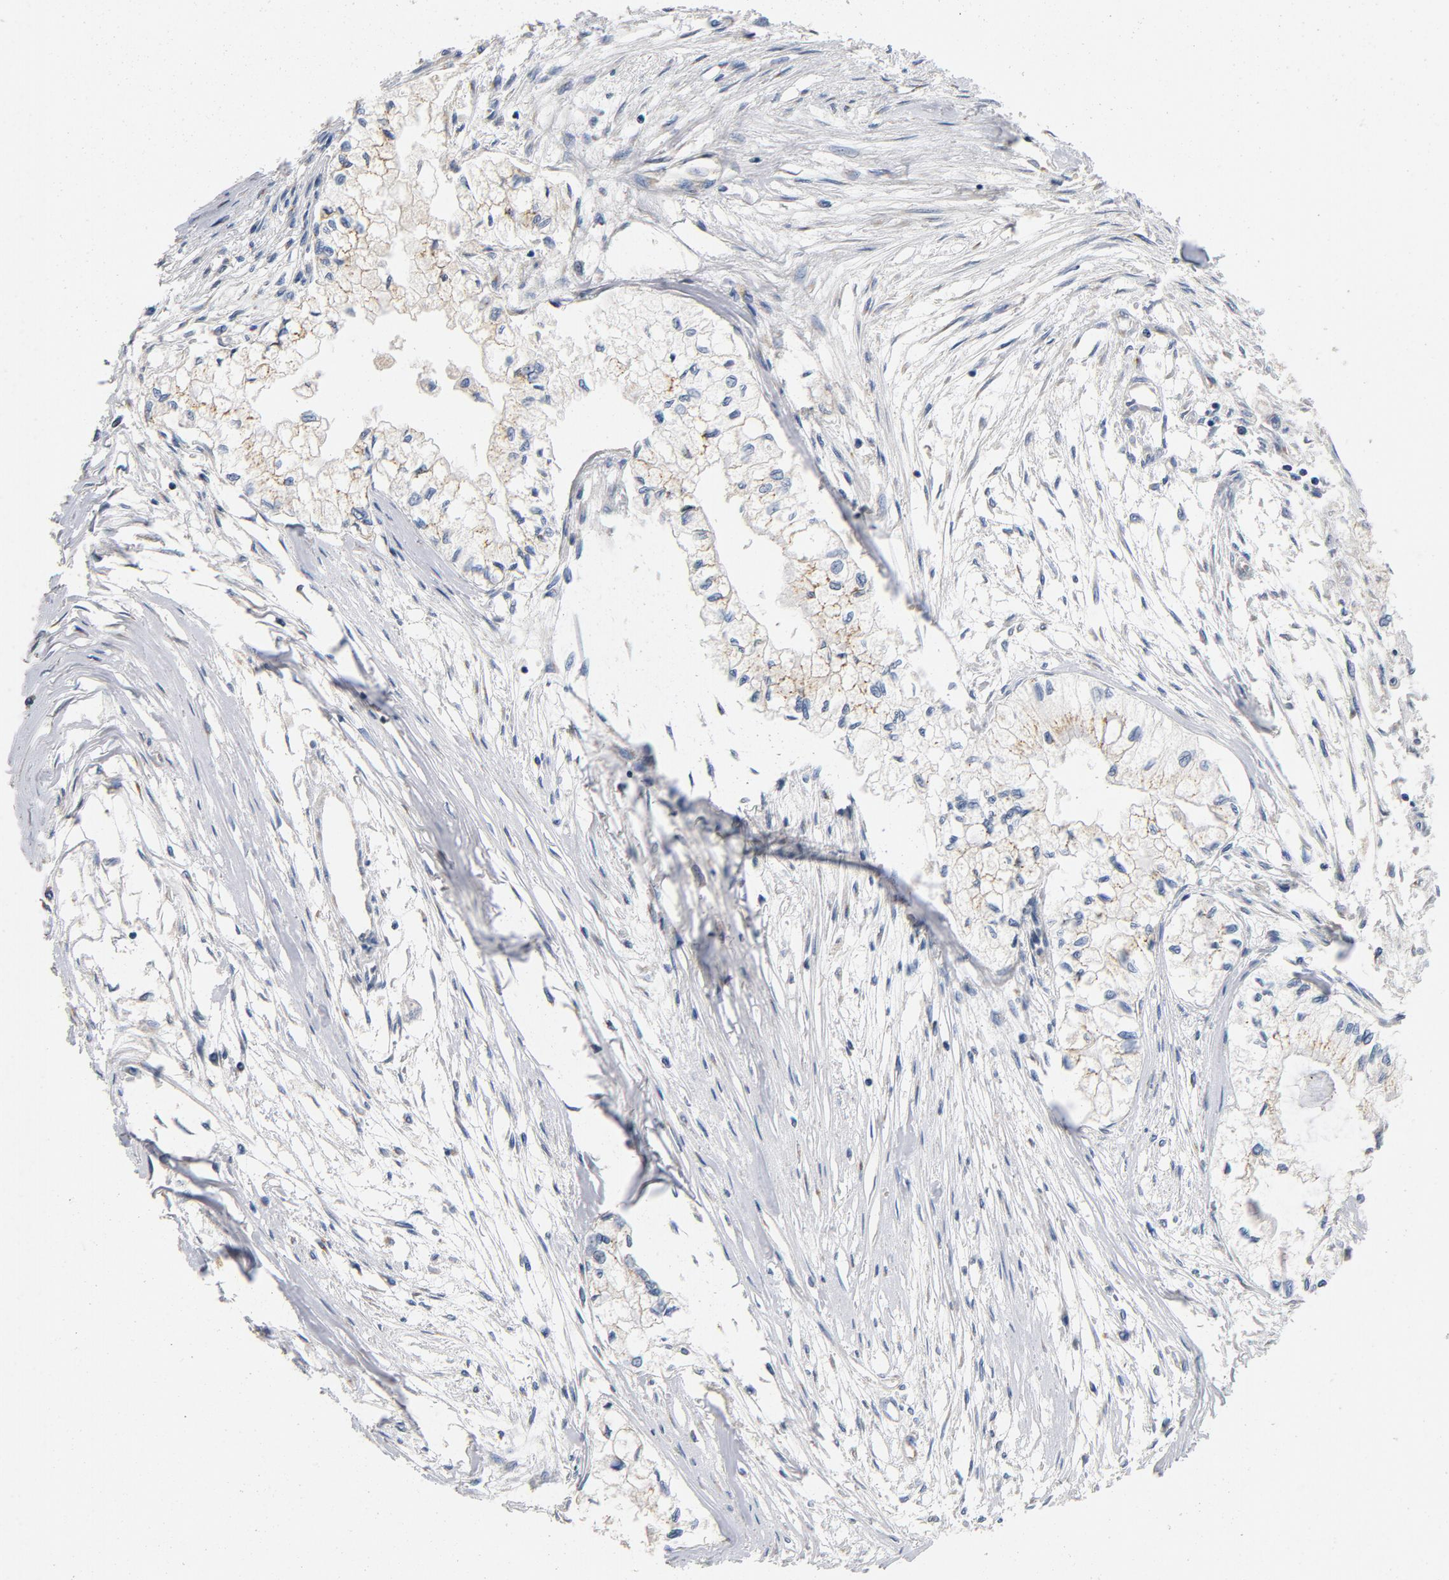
{"staining": {"intensity": "weak", "quantity": ">75%", "location": "cytoplasmic/membranous"}, "tissue": "pancreatic cancer", "cell_type": "Tumor cells", "image_type": "cancer", "snomed": [{"axis": "morphology", "description": "Adenocarcinoma, NOS"}, {"axis": "topography", "description": "Pancreas"}], "caption": "Weak cytoplasmic/membranous staining for a protein is seen in about >75% of tumor cells of adenocarcinoma (pancreatic) using immunohistochemistry (IHC).", "gene": "LMAN2", "patient": {"sex": "male", "age": 79}}